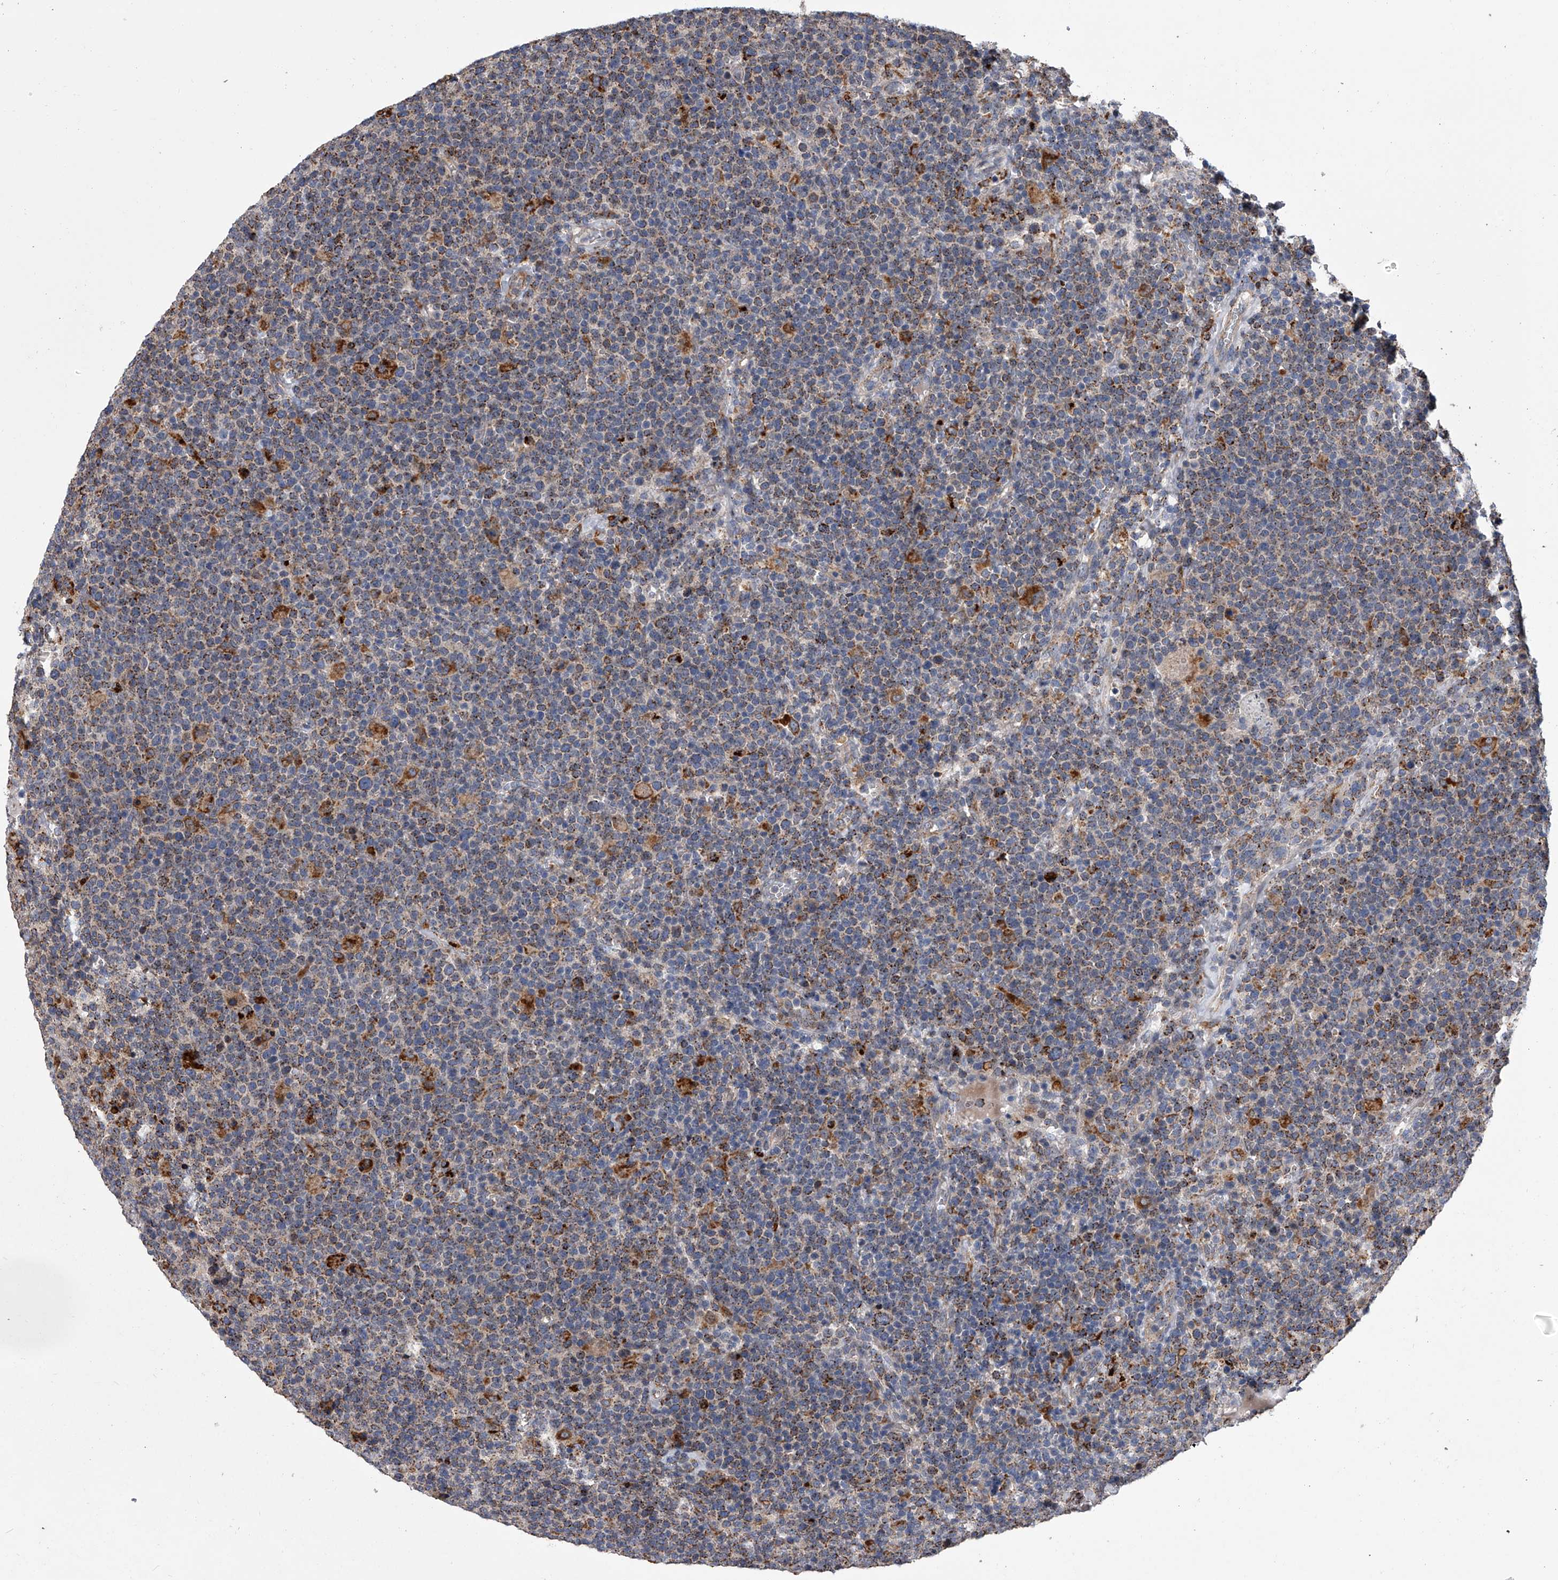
{"staining": {"intensity": "weak", "quantity": "25%-75%", "location": "cytoplasmic/membranous"}, "tissue": "lymphoma", "cell_type": "Tumor cells", "image_type": "cancer", "snomed": [{"axis": "morphology", "description": "Malignant lymphoma, non-Hodgkin's type, High grade"}, {"axis": "topography", "description": "Lymph node"}], "caption": "Immunohistochemistry photomicrograph of high-grade malignant lymphoma, non-Hodgkin's type stained for a protein (brown), which demonstrates low levels of weak cytoplasmic/membranous staining in about 25%-75% of tumor cells.", "gene": "TRIM8", "patient": {"sex": "male", "age": 61}}